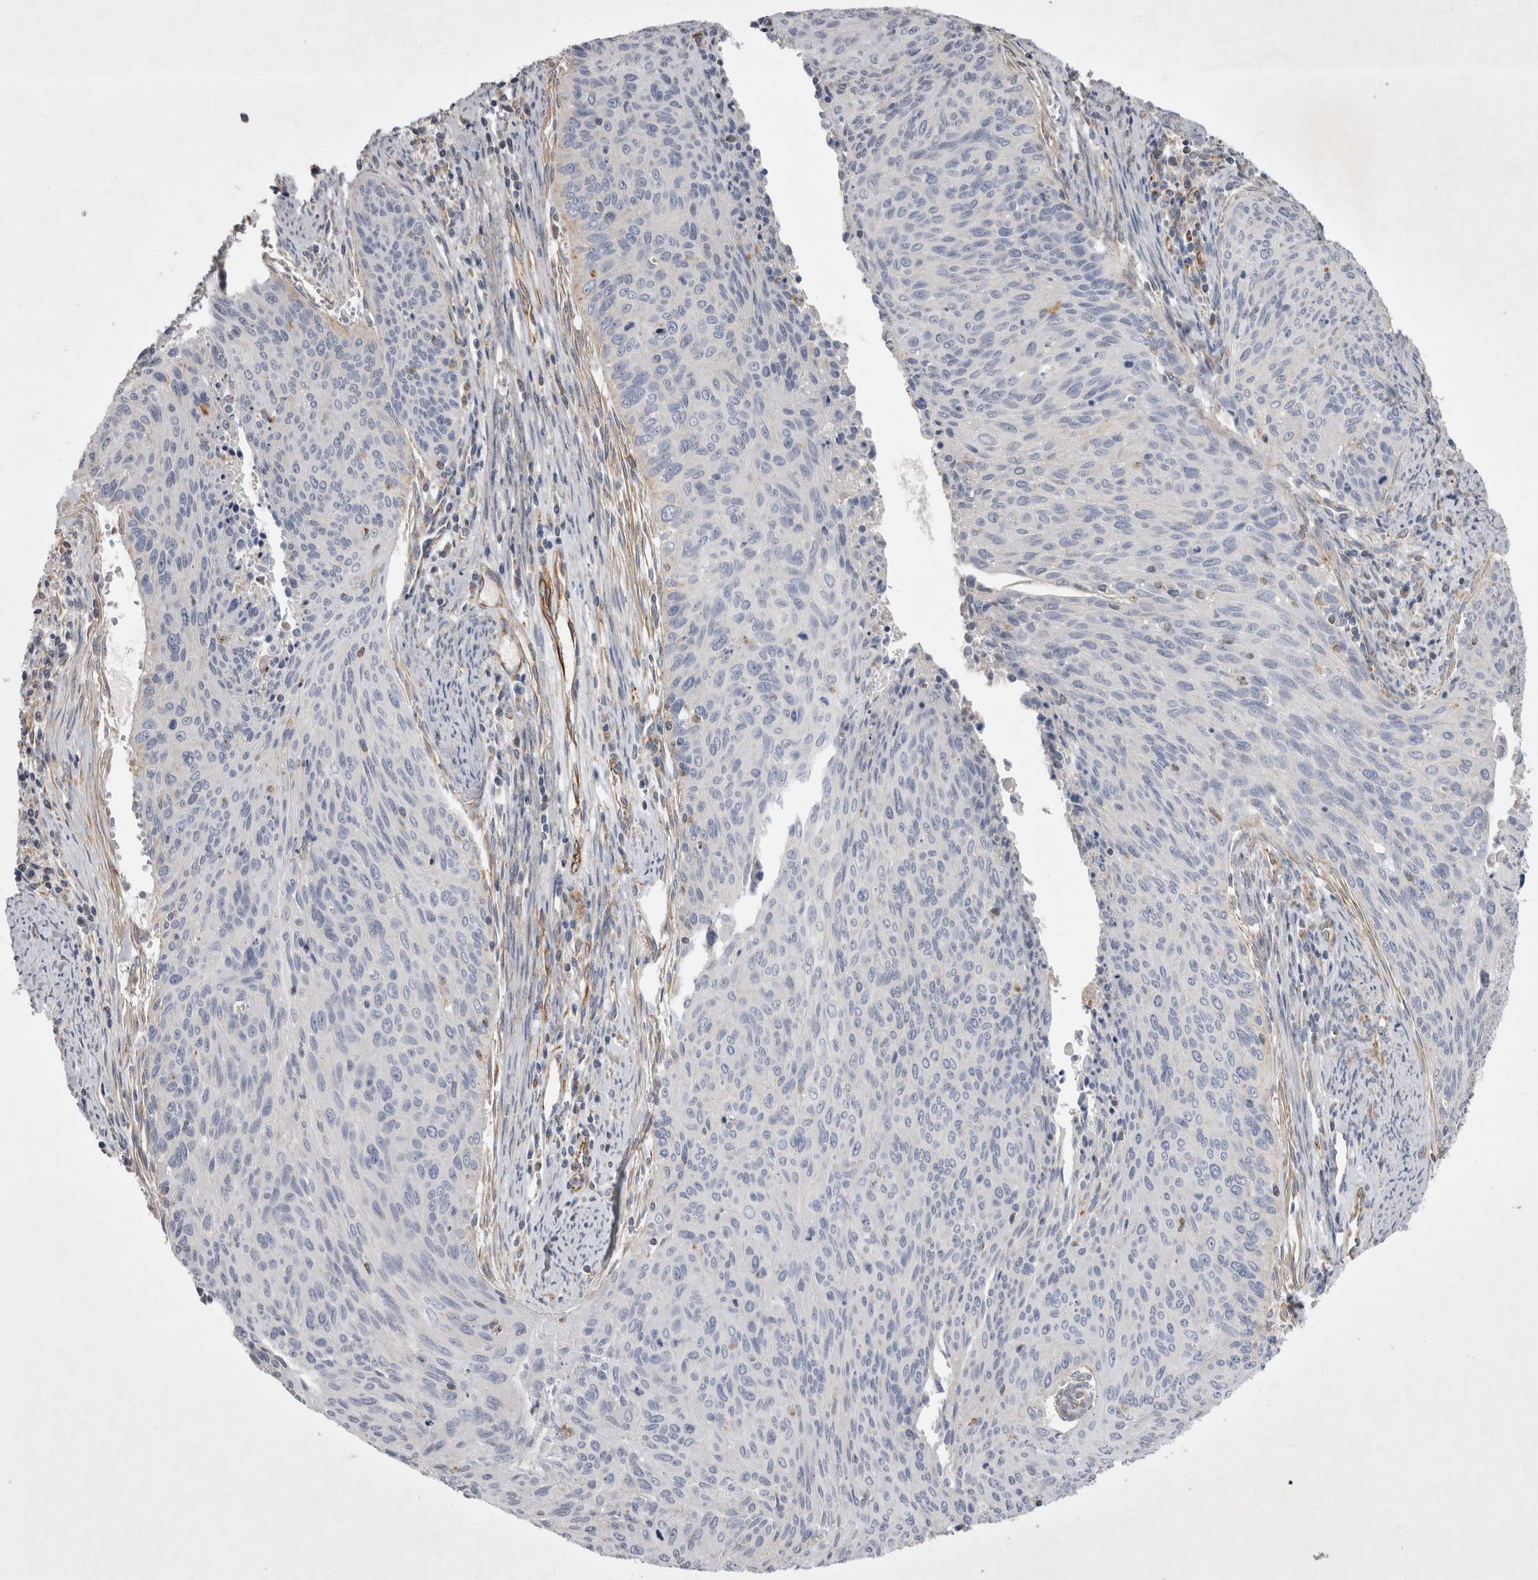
{"staining": {"intensity": "negative", "quantity": "none", "location": "none"}, "tissue": "cervical cancer", "cell_type": "Tumor cells", "image_type": "cancer", "snomed": [{"axis": "morphology", "description": "Squamous cell carcinoma, NOS"}, {"axis": "topography", "description": "Cervix"}], "caption": "Immunohistochemistry of squamous cell carcinoma (cervical) shows no positivity in tumor cells.", "gene": "STRADB", "patient": {"sex": "female", "age": 55}}